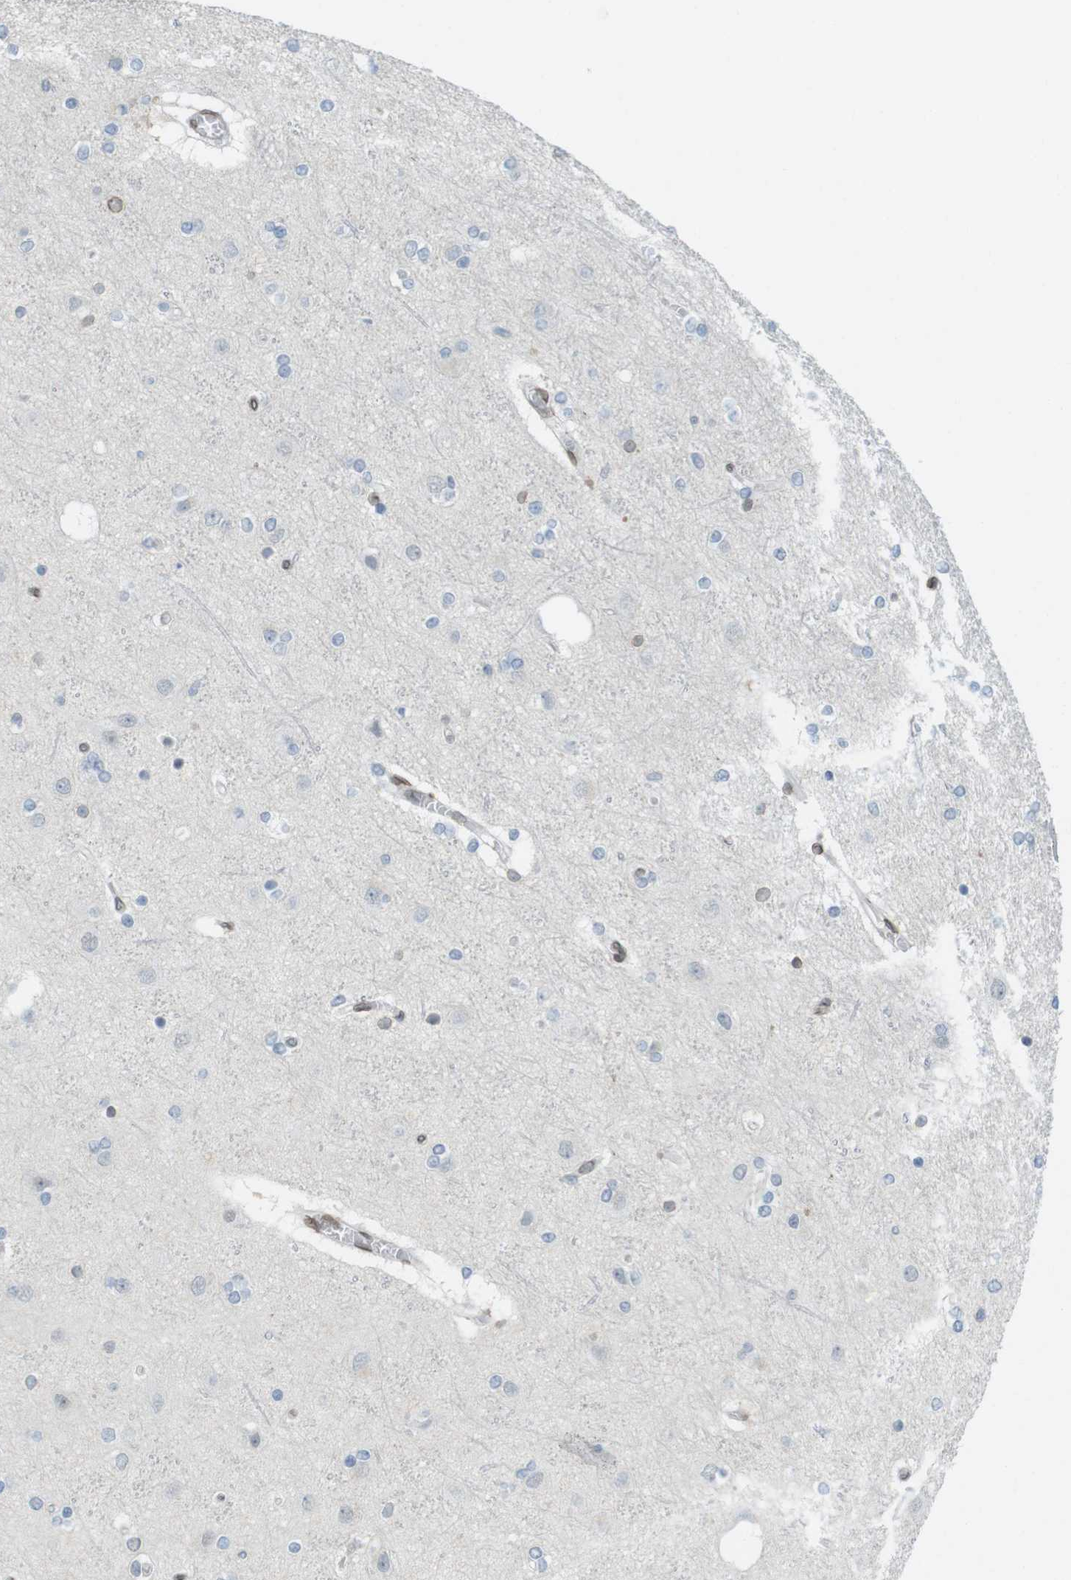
{"staining": {"intensity": "moderate", "quantity": "25%-75%", "location": "cytoplasmic/membranous"}, "tissue": "cerebral cortex", "cell_type": "Endothelial cells", "image_type": "normal", "snomed": [{"axis": "morphology", "description": "Normal tissue, NOS"}, {"axis": "topography", "description": "Cerebral cortex"}], "caption": "Unremarkable cerebral cortex demonstrates moderate cytoplasmic/membranous positivity in about 25%-75% of endothelial cells, visualized by immunohistochemistry. The protein is stained brown, and the nuclei are stained in blue (DAB (3,3'-diaminobenzidine) IHC with brightfield microscopy, high magnification).", "gene": "ARL6IP6", "patient": {"sex": "female", "age": 54}}